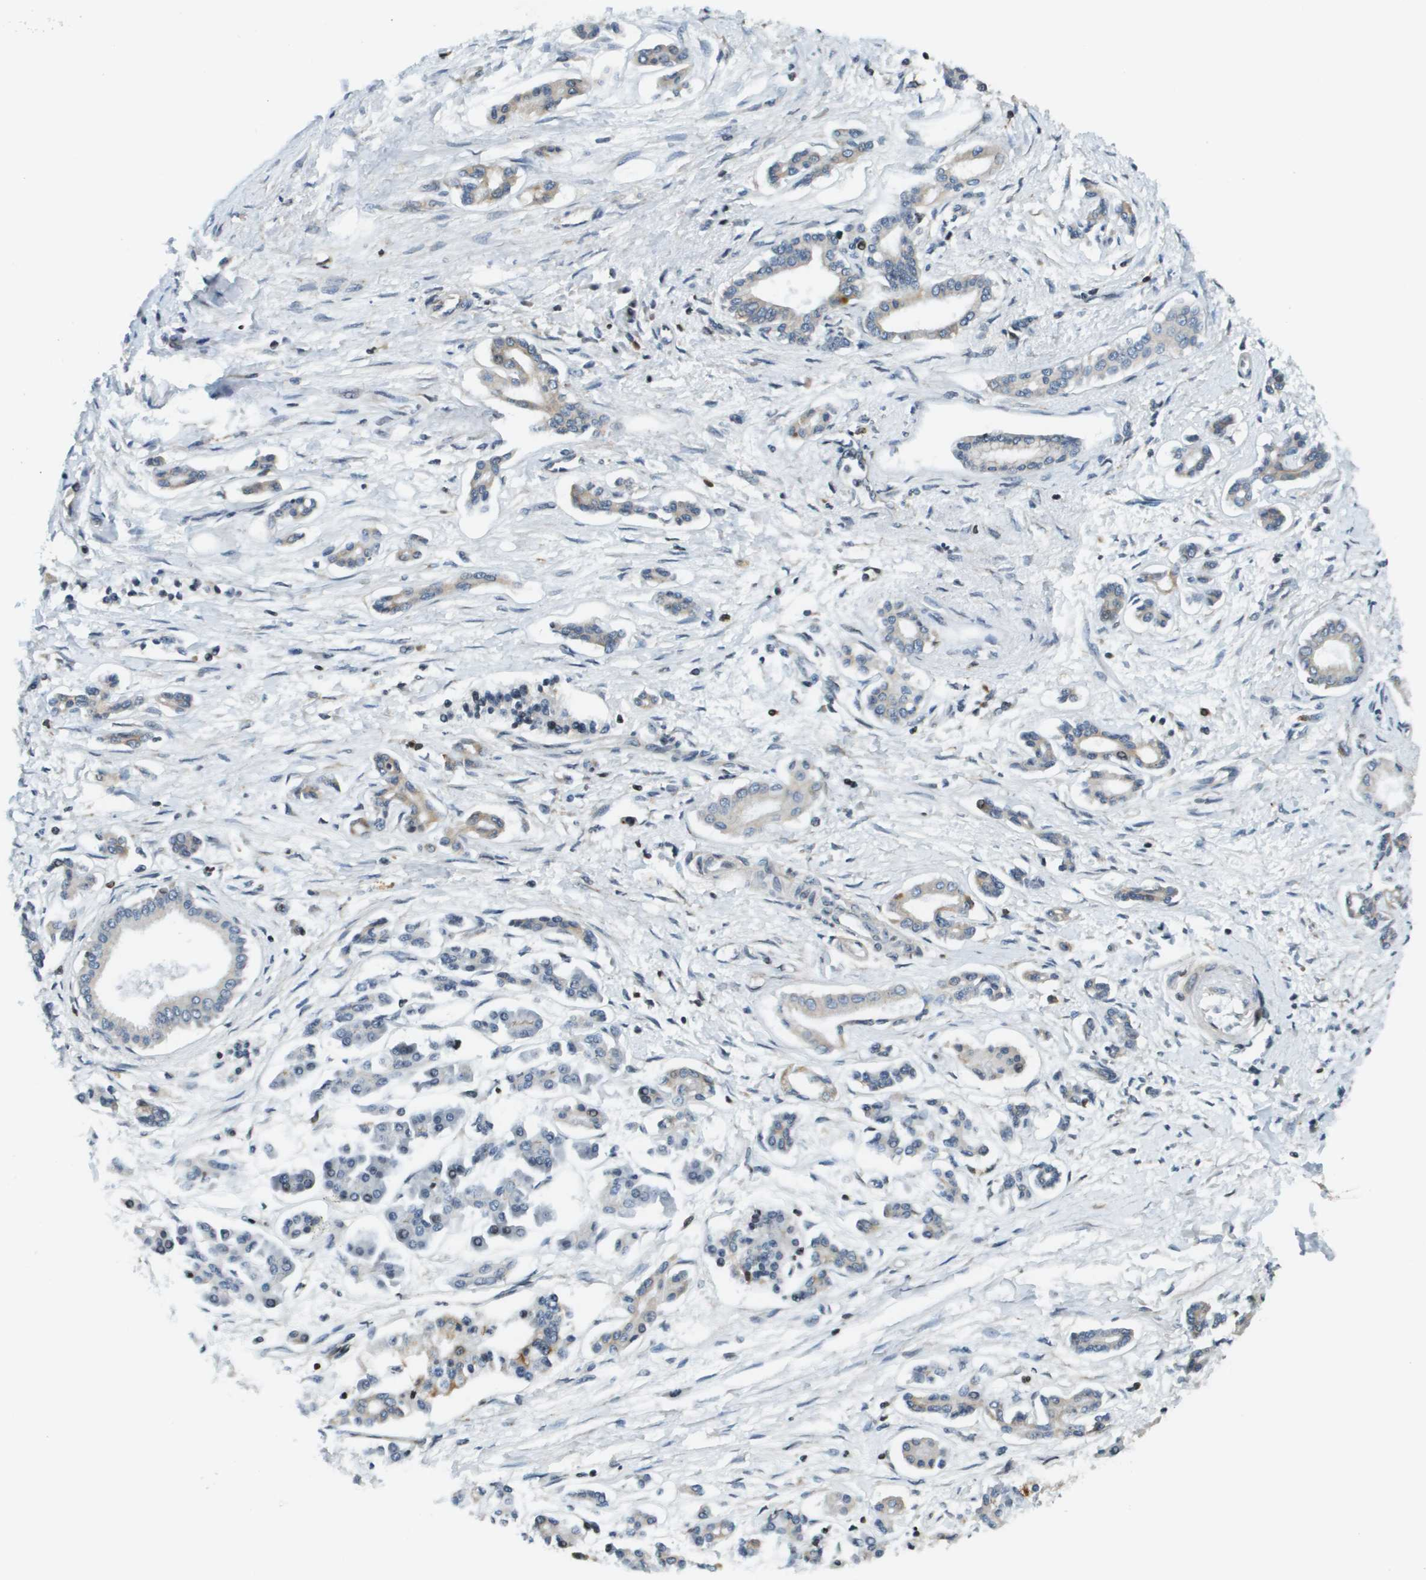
{"staining": {"intensity": "negative", "quantity": "none", "location": "none"}, "tissue": "pancreatic cancer", "cell_type": "Tumor cells", "image_type": "cancer", "snomed": [{"axis": "morphology", "description": "Adenocarcinoma, NOS"}, {"axis": "topography", "description": "Pancreas"}], "caption": "Micrograph shows no significant protein positivity in tumor cells of pancreatic cancer.", "gene": "ESYT1", "patient": {"sex": "male", "age": 56}}